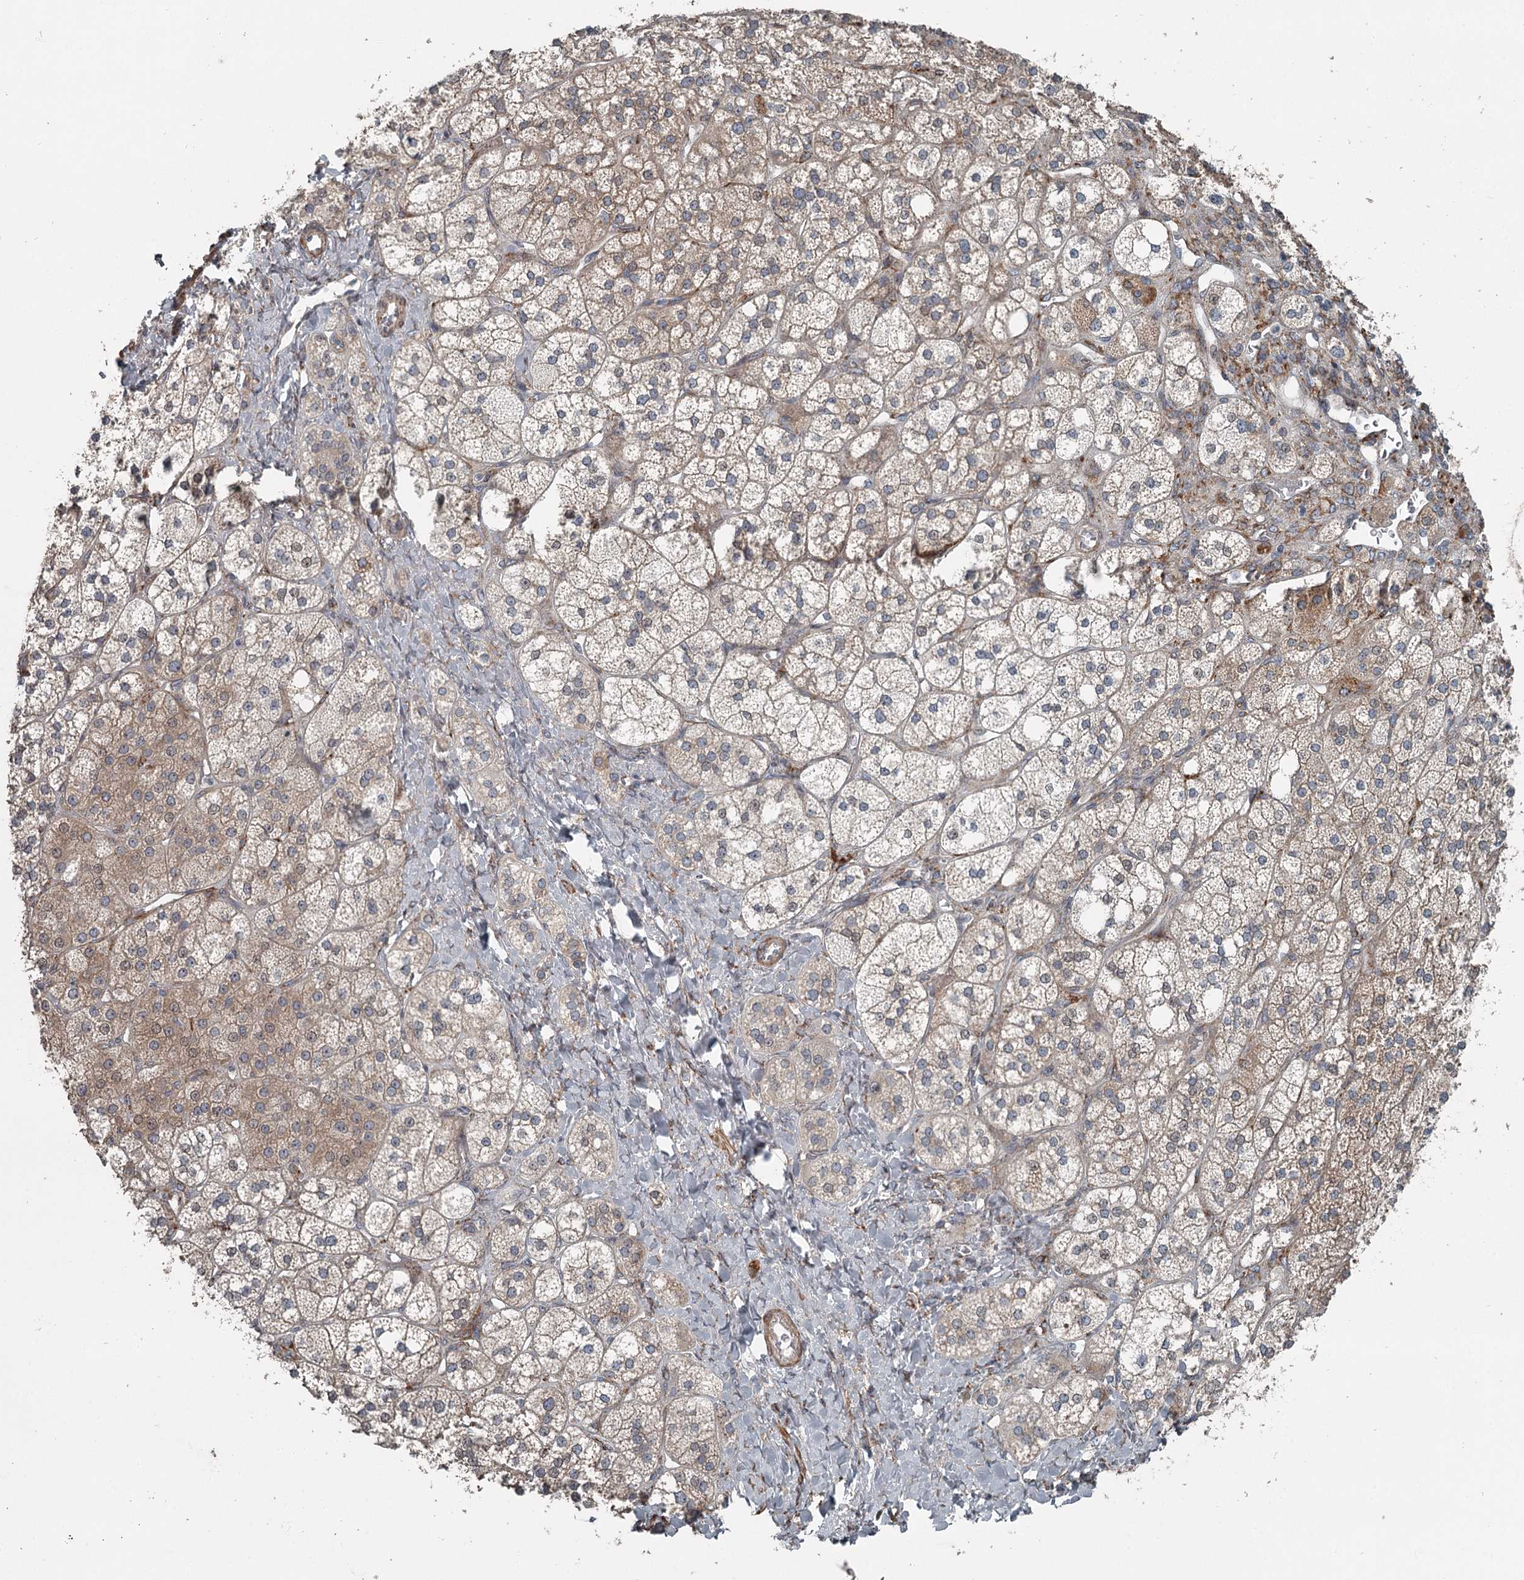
{"staining": {"intensity": "strong", "quantity": "25%-75%", "location": "cytoplasmic/membranous"}, "tissue": "adrenal gland", "cell_type": "Glandular cells", "image_type": "normal", "snomed": [{"axis": "morphology", "description": "Normal tissue, NOS"}, {"axis": "topography", "description": "Adrenal gland"}], "caption": "Unremarkable adrenal gland was stained to show a protein in brown. There is high levels of strong cytoplasmic/membranous staining in approximately 25%-75% of glandular cells.", "gene": "RASSF8", "patient": {"sex": "male", "age": 61}}